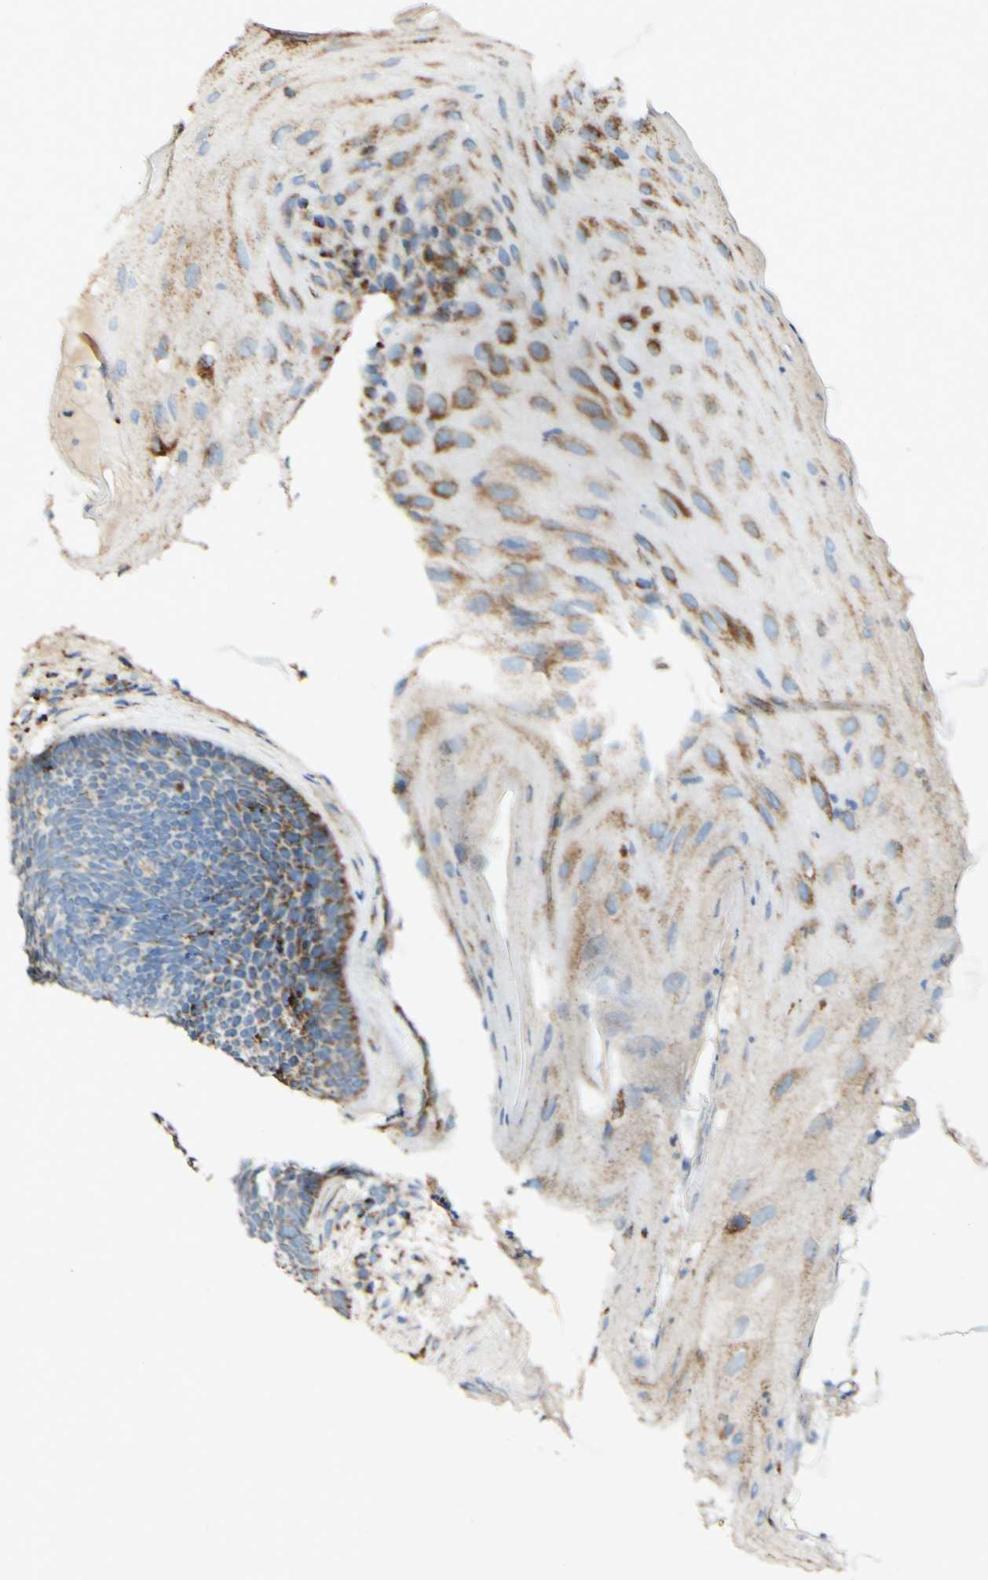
{"staining": {"intensity": "moderate", "quantity": "<25%", "location": "cytoplasmic/membranous"}, "tissue": "skin cancer", "cell_type": "Tumor cells", "image_type": "cancer", "snomed": [{"axis": "morphology", "description": "Basal cell carcinoma"}, {"axis": "topography", "description": "Skin"}], "caption": "Immunohistochemistry (IHC) of human basal cell carcinoma (skin) shows low levels of moderate cytoplasmic/membranous staining in approximately <25% of tumor cells.", "gene": "OXCT1", "patient": {"sex": "female", "age": 70}}